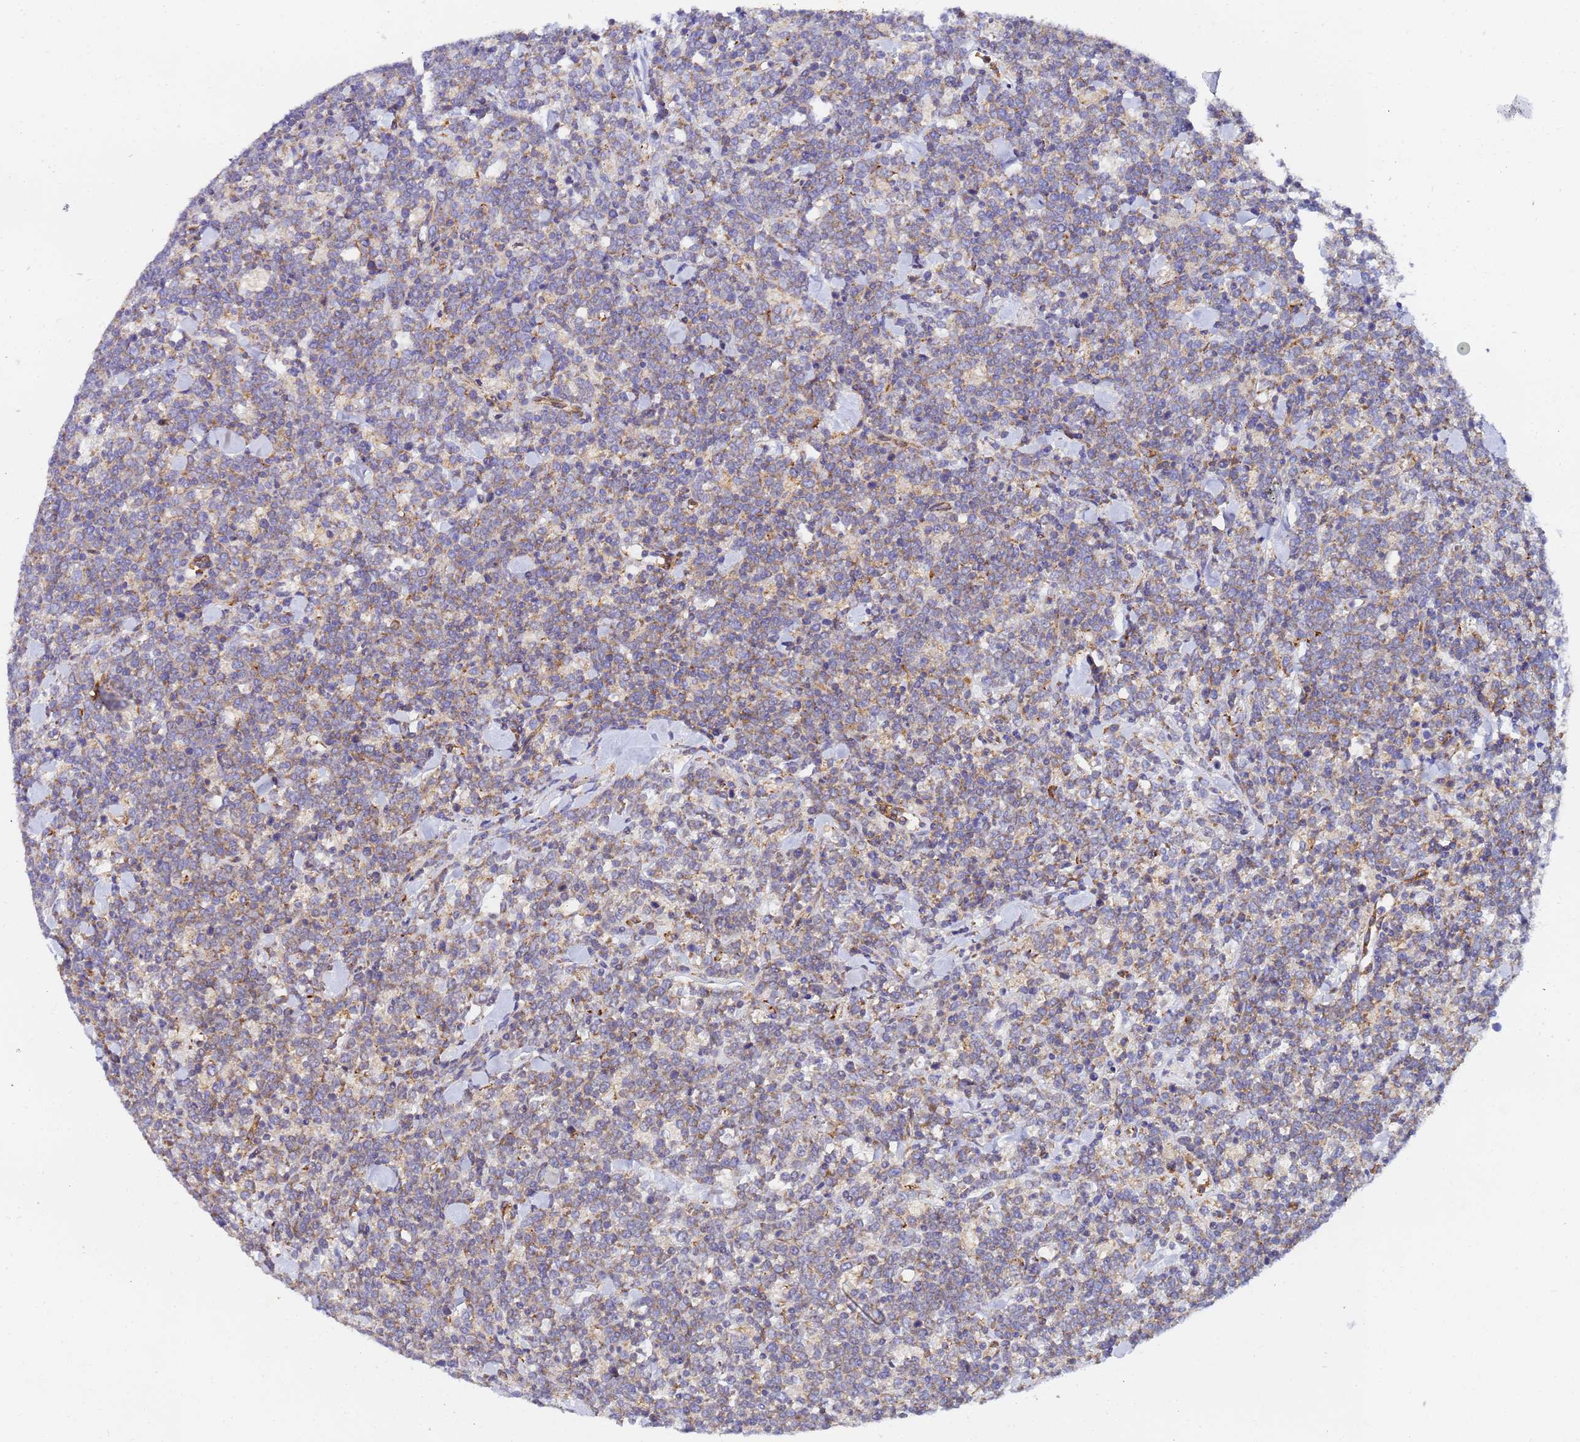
{"staining": {"intensity": "weak", "quantity": "25%-75%", "location": "cytoplasmic/membranous"}, "tissue": "lymphoma", "cell_type": "Tumor cells", "image_type": "cancer", "snomed": [{"axis": "morphology", "description": "Malignant lymphoma, non-Hodgkin's type, High grade"}, {"axis": "topography", "description": "Small intestine"}], "caption": "DAB (3,3'-diaminobenzidine) immunohistochemical staining of human lymphoma shows weak cytoplasmic/membranous protein expression in approximately 25%-75% of tumor cells.", "gene": "POM121", "patient": {"sex": "male", "age": 8}}